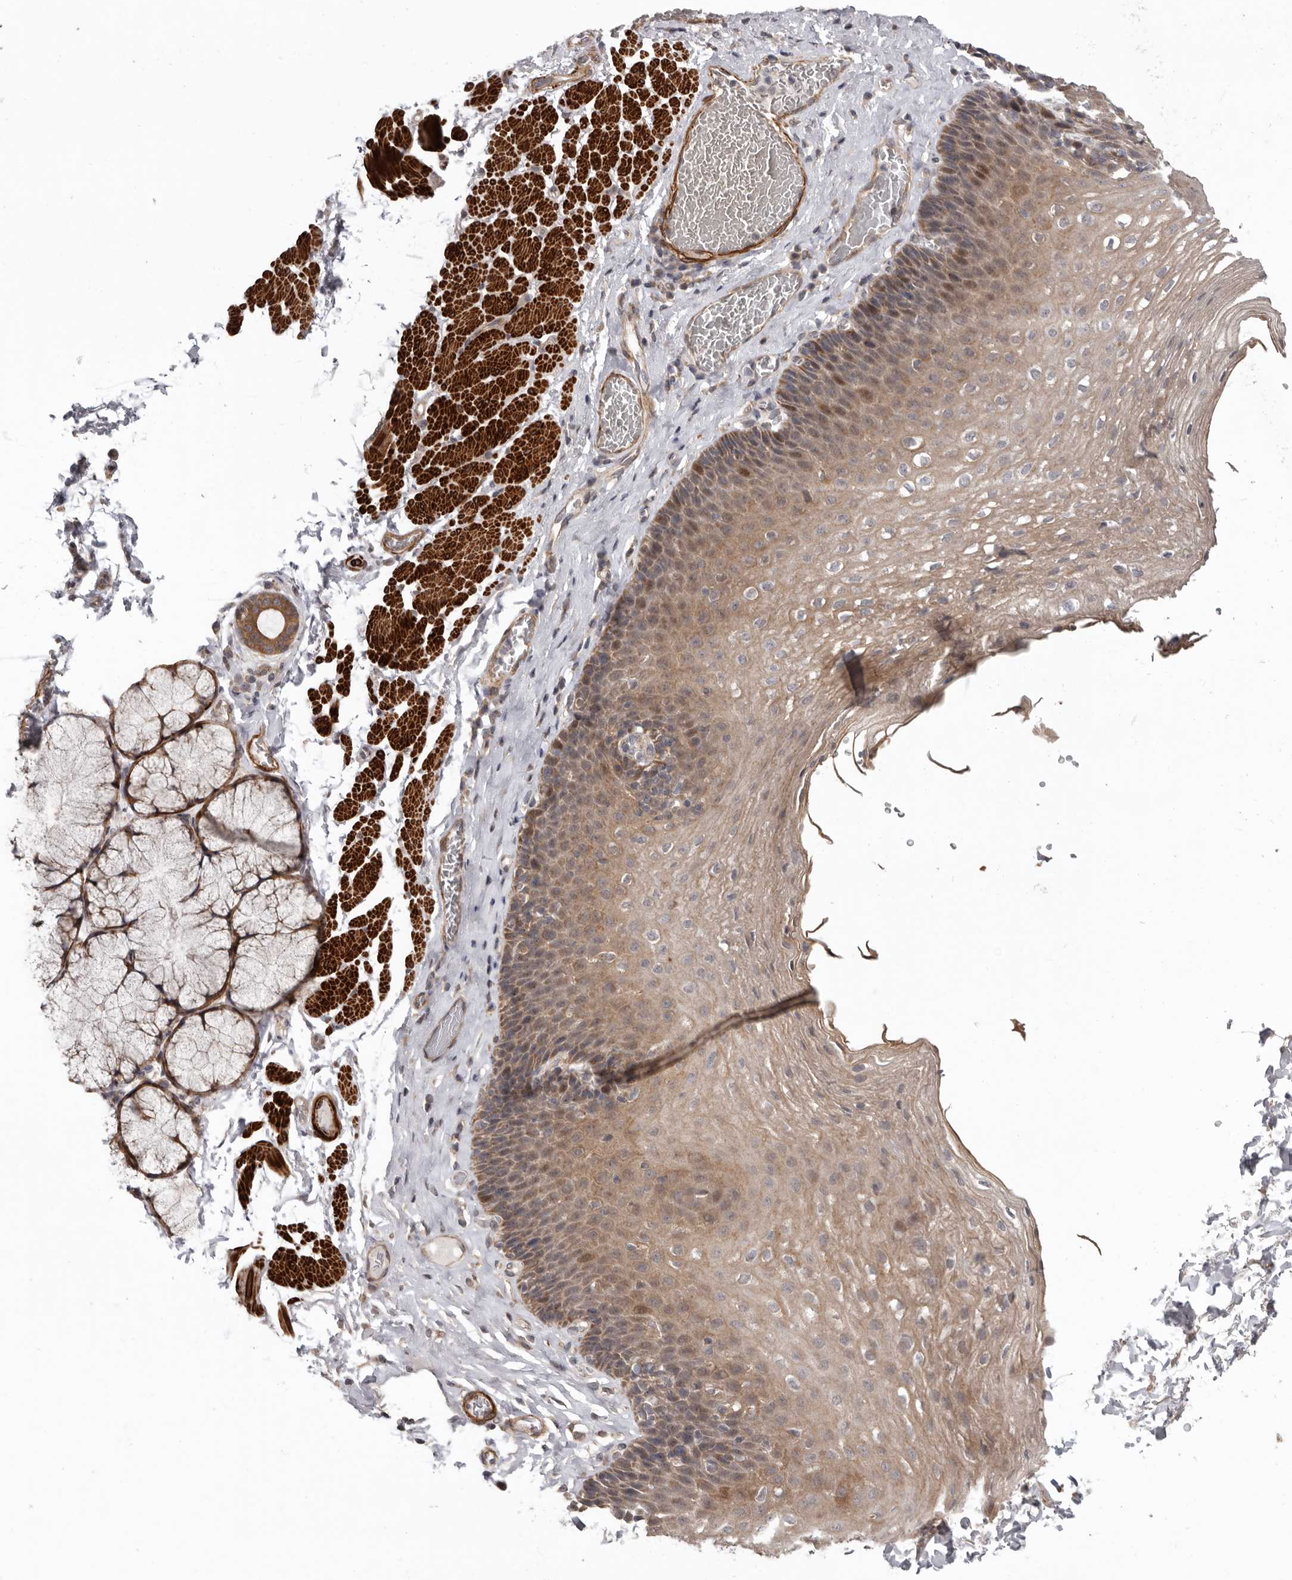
{"staining": {"intensity": "moderate", "quantity": ">75%", "location": "cytoplasmic/membranous,nuclear"}, "tissue": "esophagus", "cell_type": "Squamous epithelial cells", "image_type": "normal", "snomed": [{"axis": "morphology", "description": "Normal tissue, NOS"}, {"axis": "topography", "description": "Esophagus"}], "caption": "Brown immunohistochemical staining in unremarkable human esophagus shows moderate cytoplasmic/membranous,nuclear expression in about >75% of squamous epithelial cells.", "gene": "FGFR4", "patient": {"sex": "female", "age": 66}}